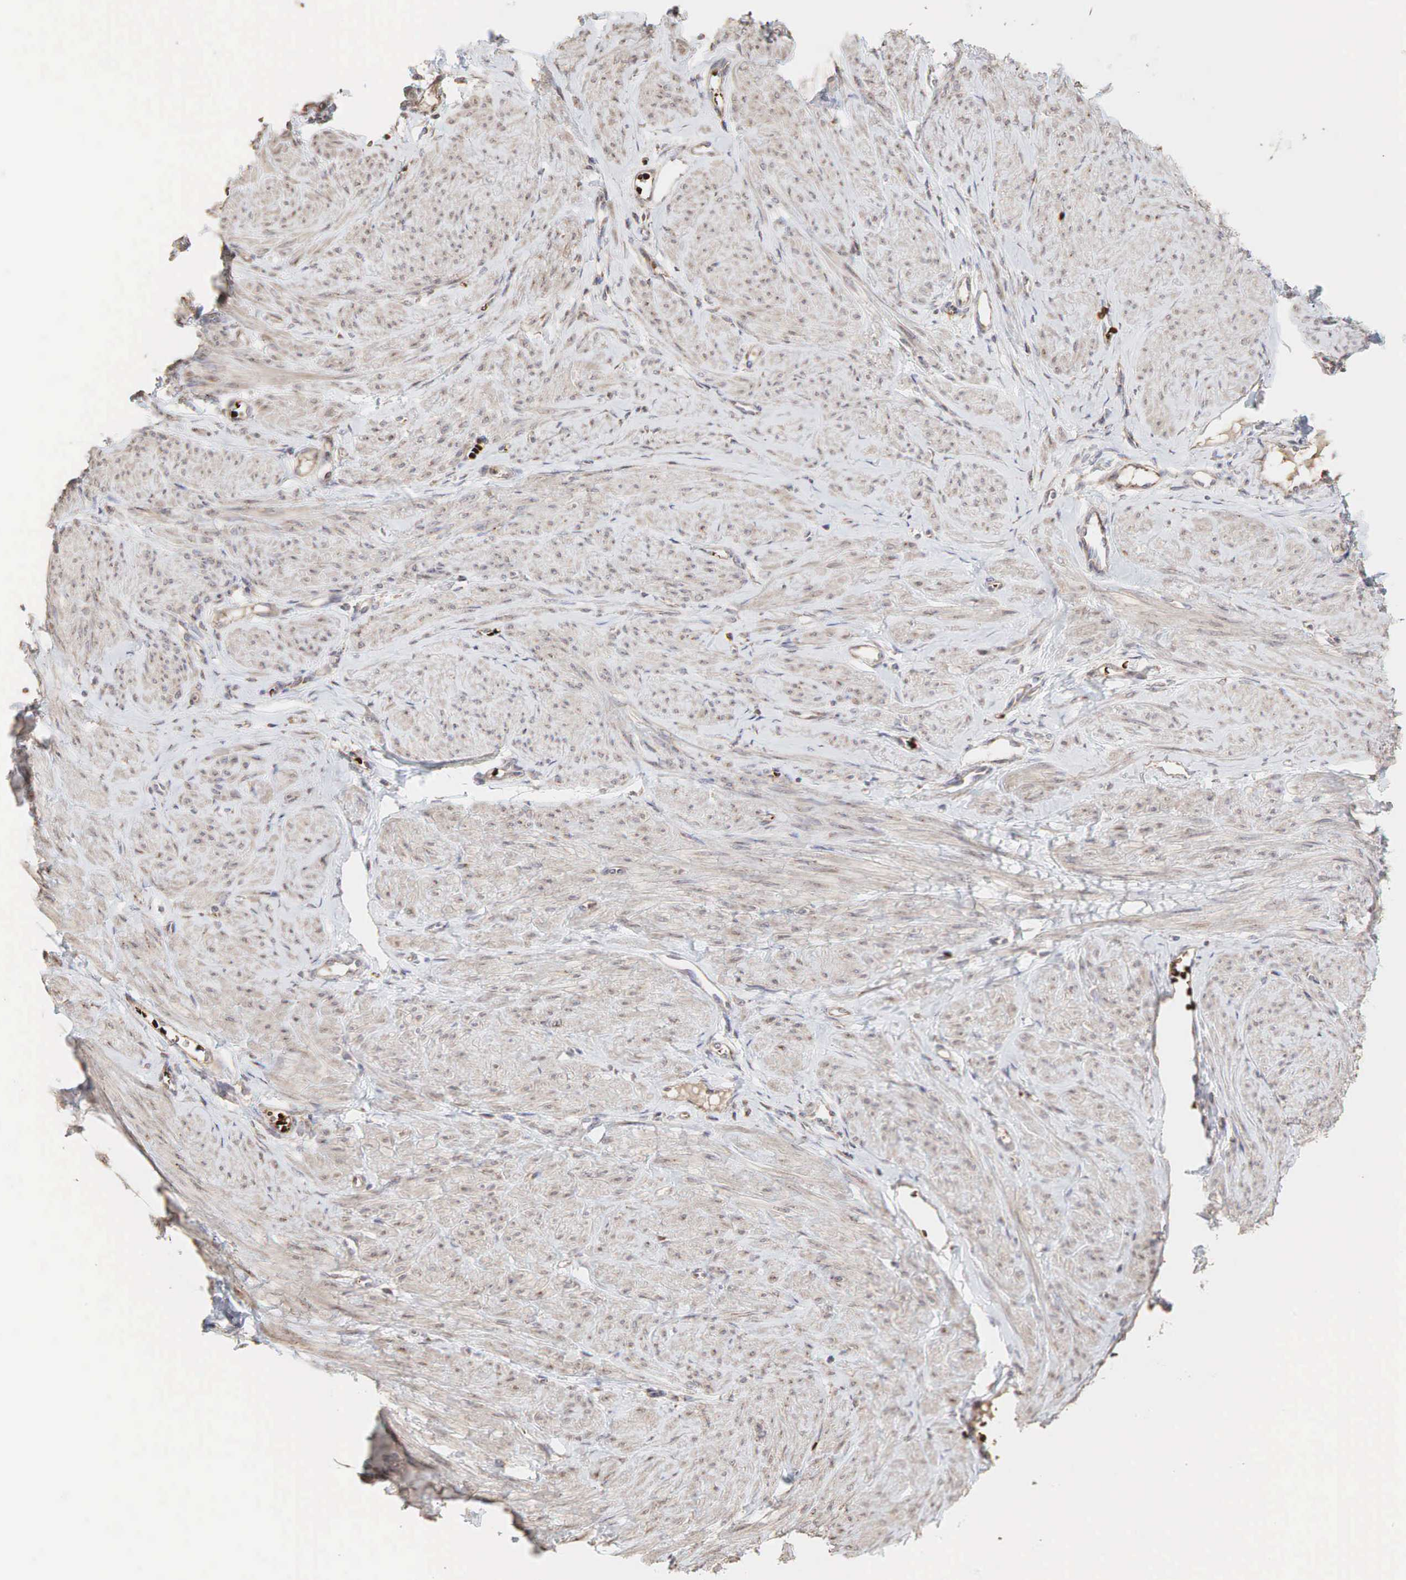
{"staining": {"intensity": "weak", "quantity": ">75%", "location": "cytoplasmic/membranous"}, "tissue": "smooth muscle", "cell_type": "Smooth muscle cells", "image_type": "normal", "snomed": [{"axis": "morphology", "description": "Normal tissue, NOS"}, {"axis": "topography", "description": "Uterus"}], "caption": "A brown stain shows weak cytoplasmic/membranous staining of a protein in smooth muscle cells of benign human smooth muscle.", "gene": "PABPC5", "patient": {"sex": "female", "age": 45}}